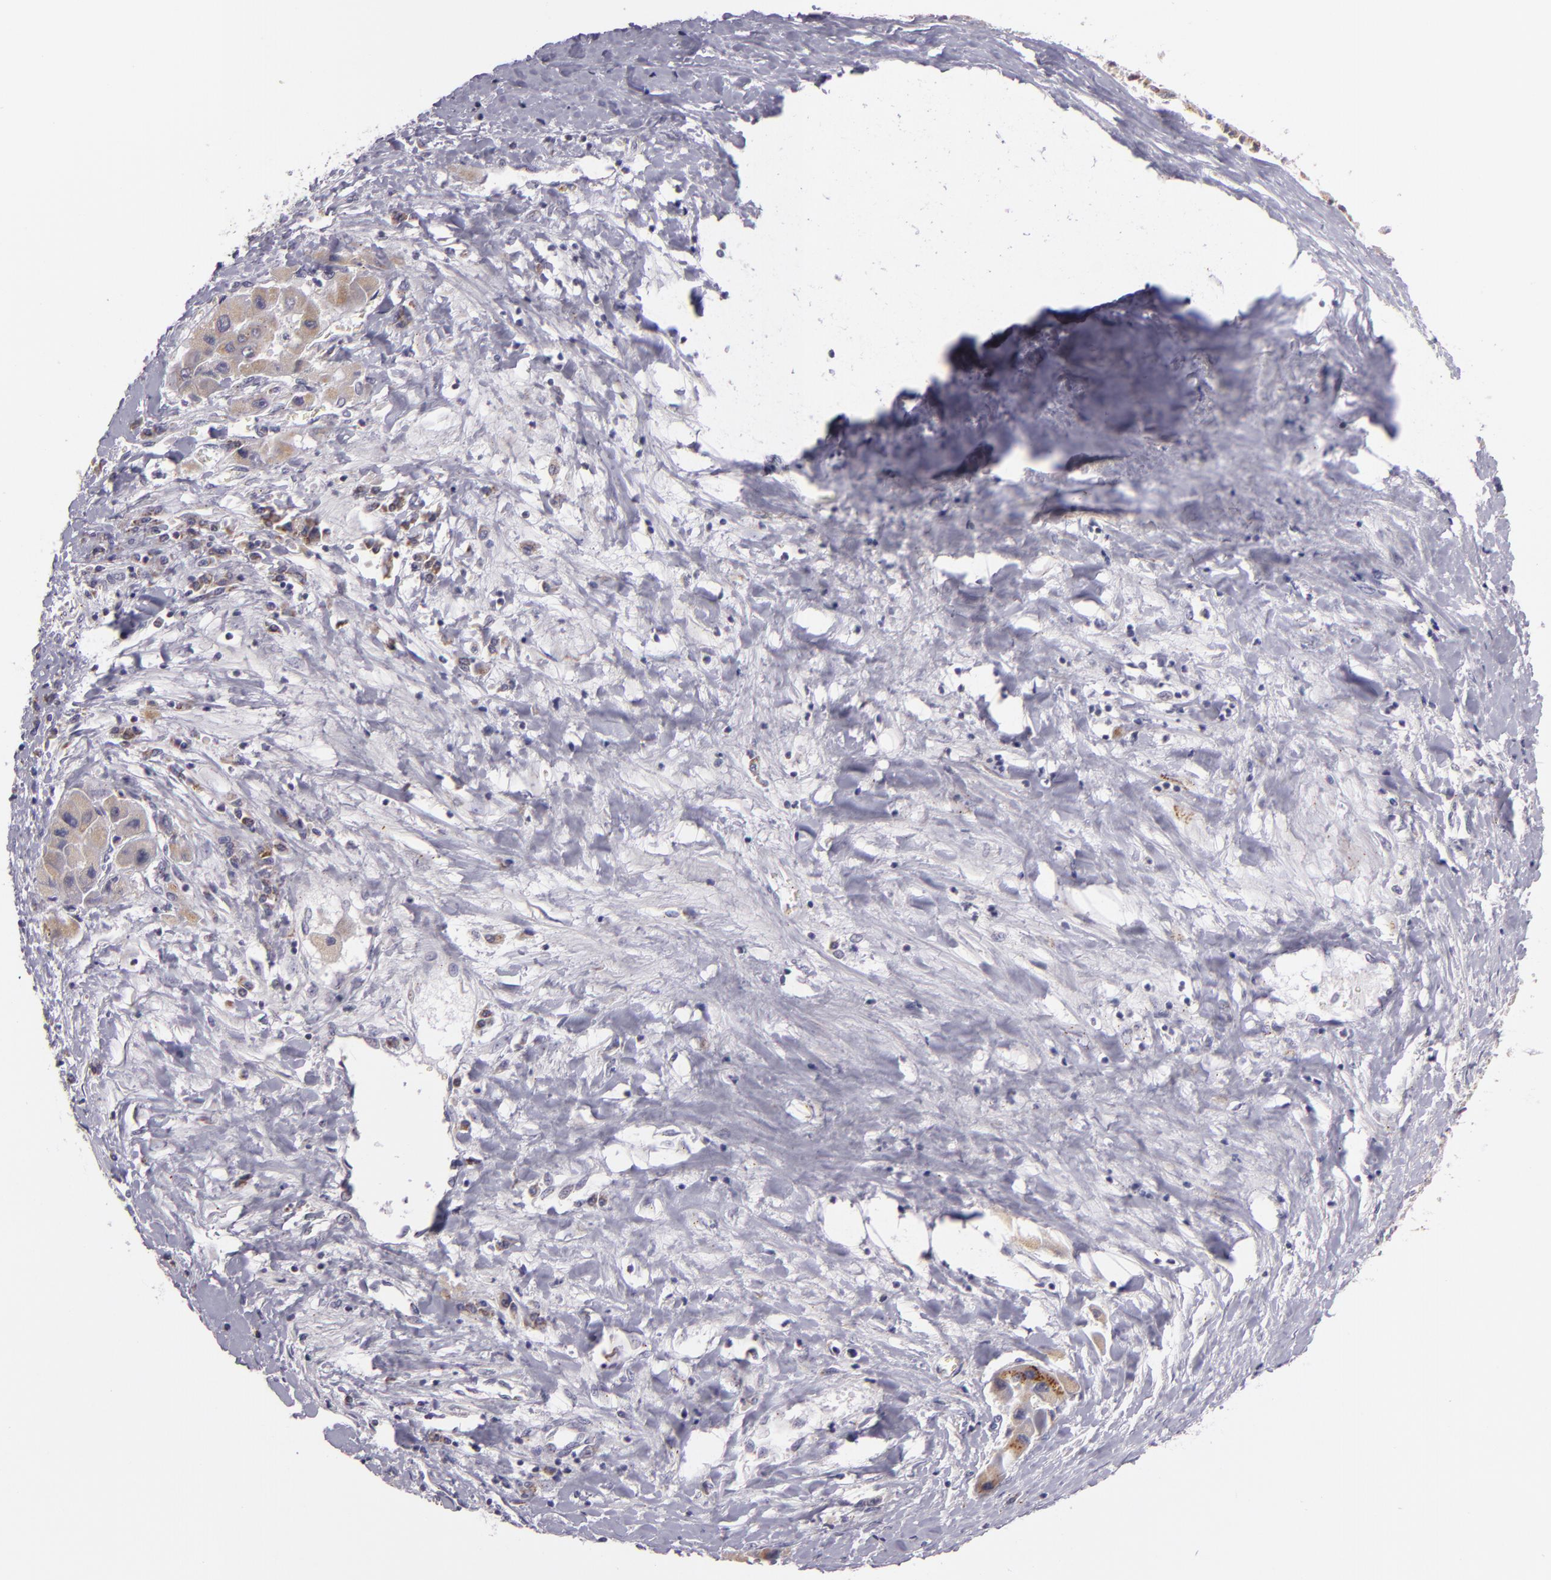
{"staining": {"intensity": "weak", "quantity": ">75%", "location": "cytoplasmic/membranous"}, "tissue": "liver cancer", "cell_type": "Tumor cells", "image_type": "cancer", "snomed": [{"axis": "morphology", "description": "Carcinoma, Hepatocellular, NOS"}, {"axis": "topography", "description": "Liver"}], "caption": "Brown immunohistochemical staining in liver cancer exhibits weak cytoplasmic/membranous expression in approximately >75% of tumor cells.", "gene": "CILK1", "patient": {"sex": "male", "age": 24}}